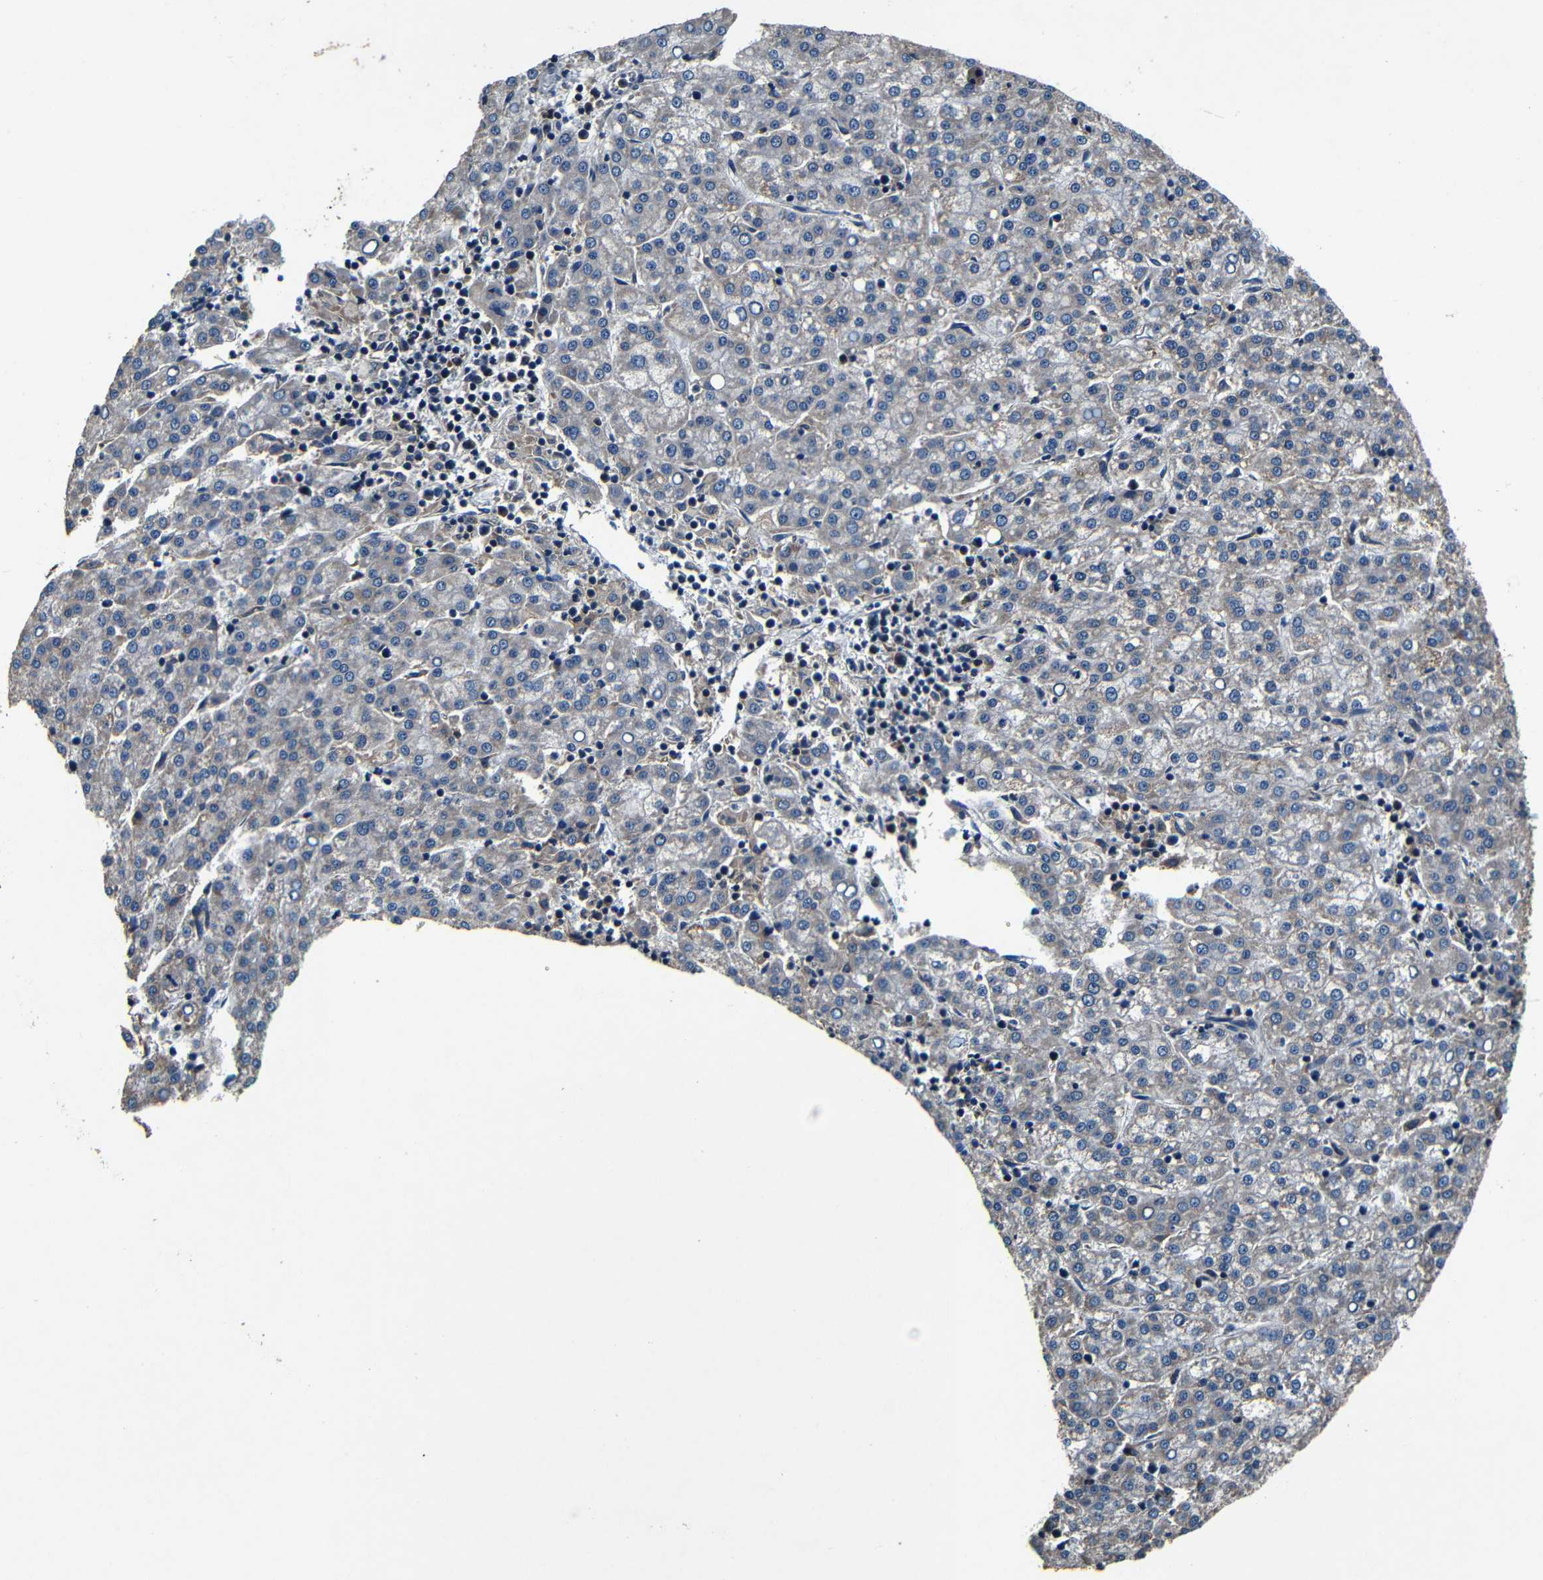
{"staining": {"intensity": "negative", "quantity": "none", "location": "none"}, "tissue": "liver cancer", "cell_type": "Tumor cells", "image_type": "cancer", "snomed": [{"axis": "morphology", "description": "Carcinoma, Hepatocellular, NOS"}, {"axis": "topography", "description": "Liver"}], "caption": "The image reveals no staining of tumor cells in liver cancer. (DAB immunohistochemistry with hematoxylin counter stain).", "gene": "MTX1", "patient": {"sex": "female", "age": 58}}